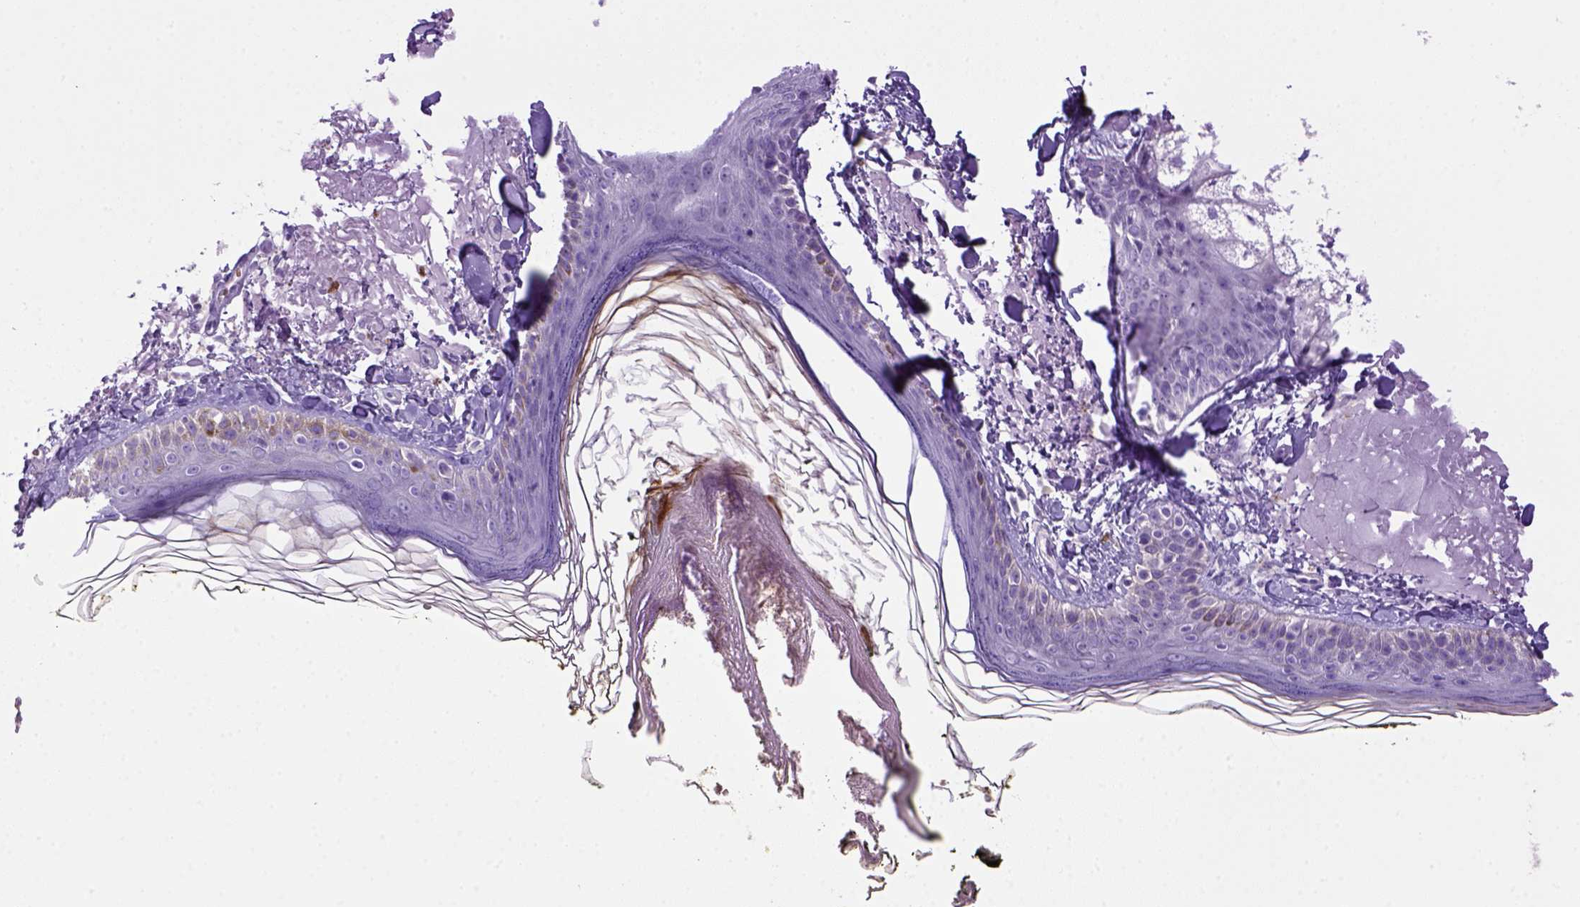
{"staining": {"intensity": "negative", "quantity": "none", "location": "none"}, "tissue": "skin", "cell_type": "Fibroblasts", "image_type": "normal", "snomed": [{"axis": "morphology", "description": "Normal tissue, NOS"}, {"axis": "topography", "description": "Skin"}], "caption": "IHC micrograph of unremarkable human skin stained for a protein (brown), which displays no positivity in fibroblasts. The staining is performed using DAB brown chromogen with nuclei counter-stained in using hematoxylin.", "gene": "BAAT", "patient": {"sex": "male", "age": 76}}